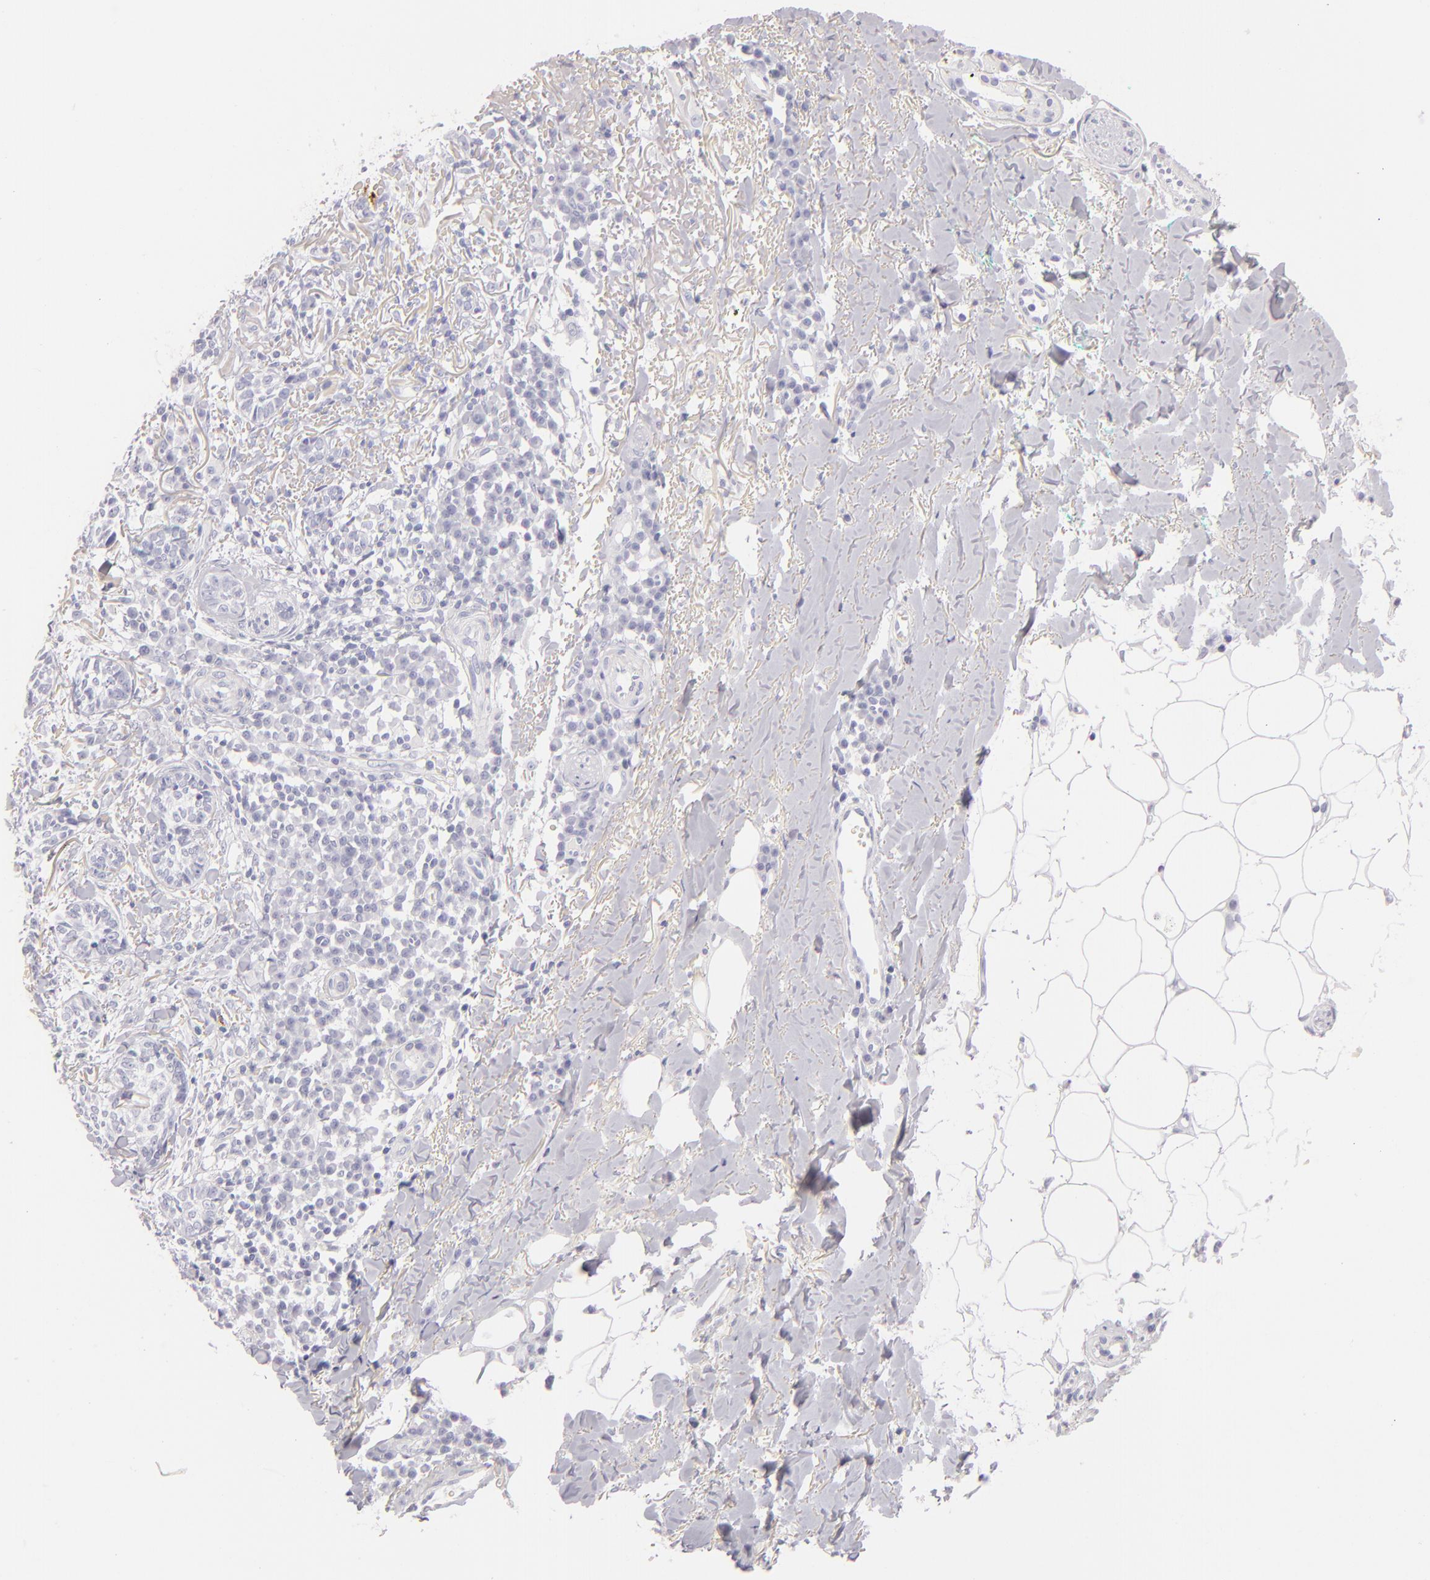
{"staining": {"intensity": "negative", "quantity": "none", "location": "none"}, "tissue": "skin cancer", "cell_type": "Tumor cells", "image_type": "cancer", "snomed": [{"axis": "morphology", "description": "Basal cell carcinoma"}, {"axis": "topography", "description": "Skin"}], "caption": "Basal cell carcinoma (skin) stained for a protein using immunohistochemistry (IHC) reveals no positivity tumor cells.", "gene": "CD207", "patient": {"sex": "female", "age": 89}}